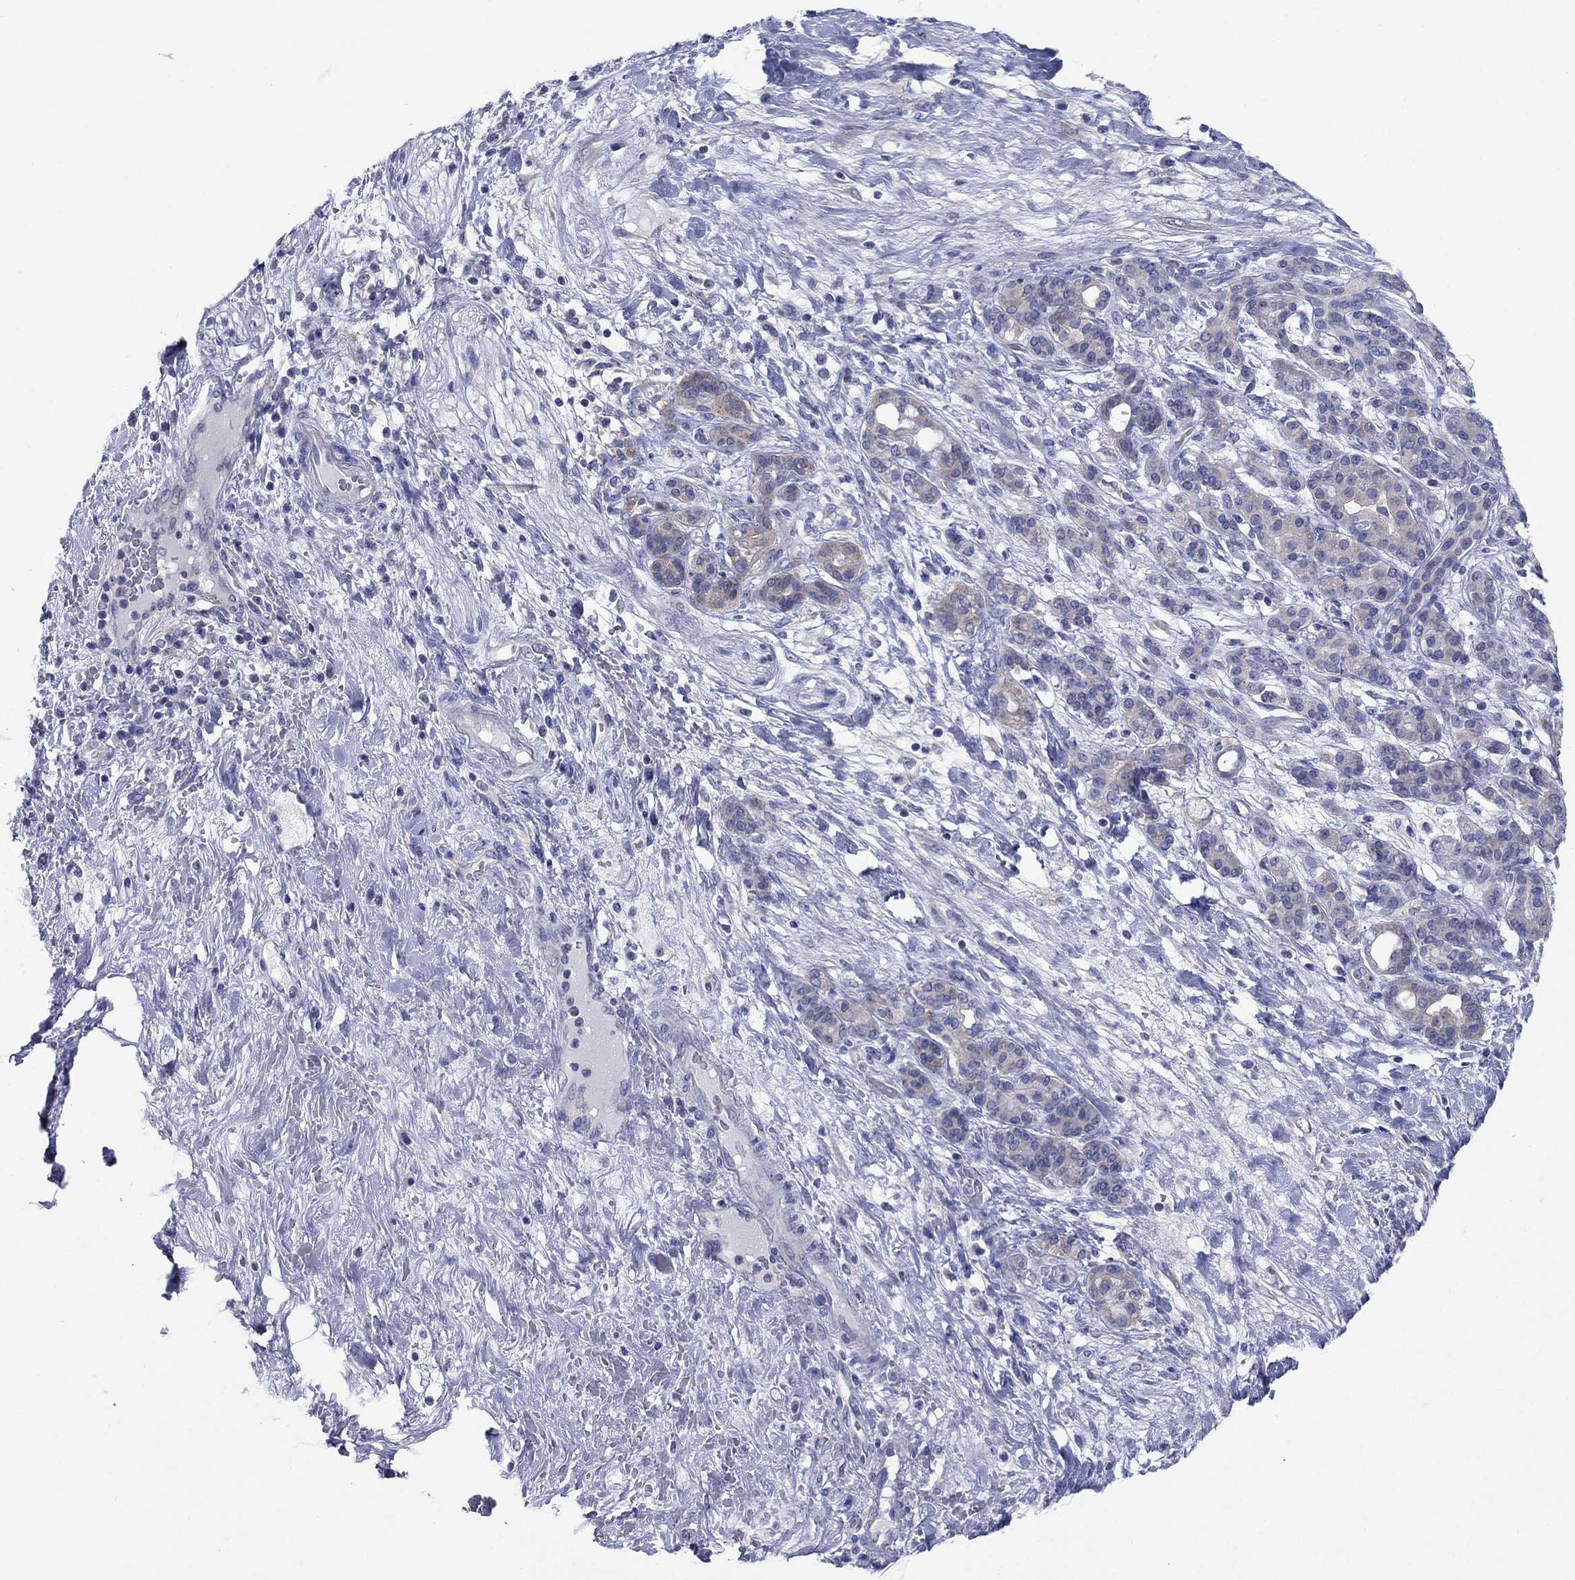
{"staining": {"intensity": "weak", "quantity": "<25%", "location": "cytoplasmic/membranous"}, "tissue": "pancreatic cancer", "cell_type": "Tumor cells", "image_type": "cancer", "snomed": [{"axis": "morphology", "description": "Adenocarcinoma, NOS"}, {"axis": "topography", "description": "Pancreas"}], "caption": "An immunohistochemistry image of pancreatic cancer (adenocarcinoma) is shown. There is no staining in tumor cells of pancreatic cancer (adenocarcinoma).", "gene": "SULT2B1", "patient": {"sex": "male", "age": 44}}